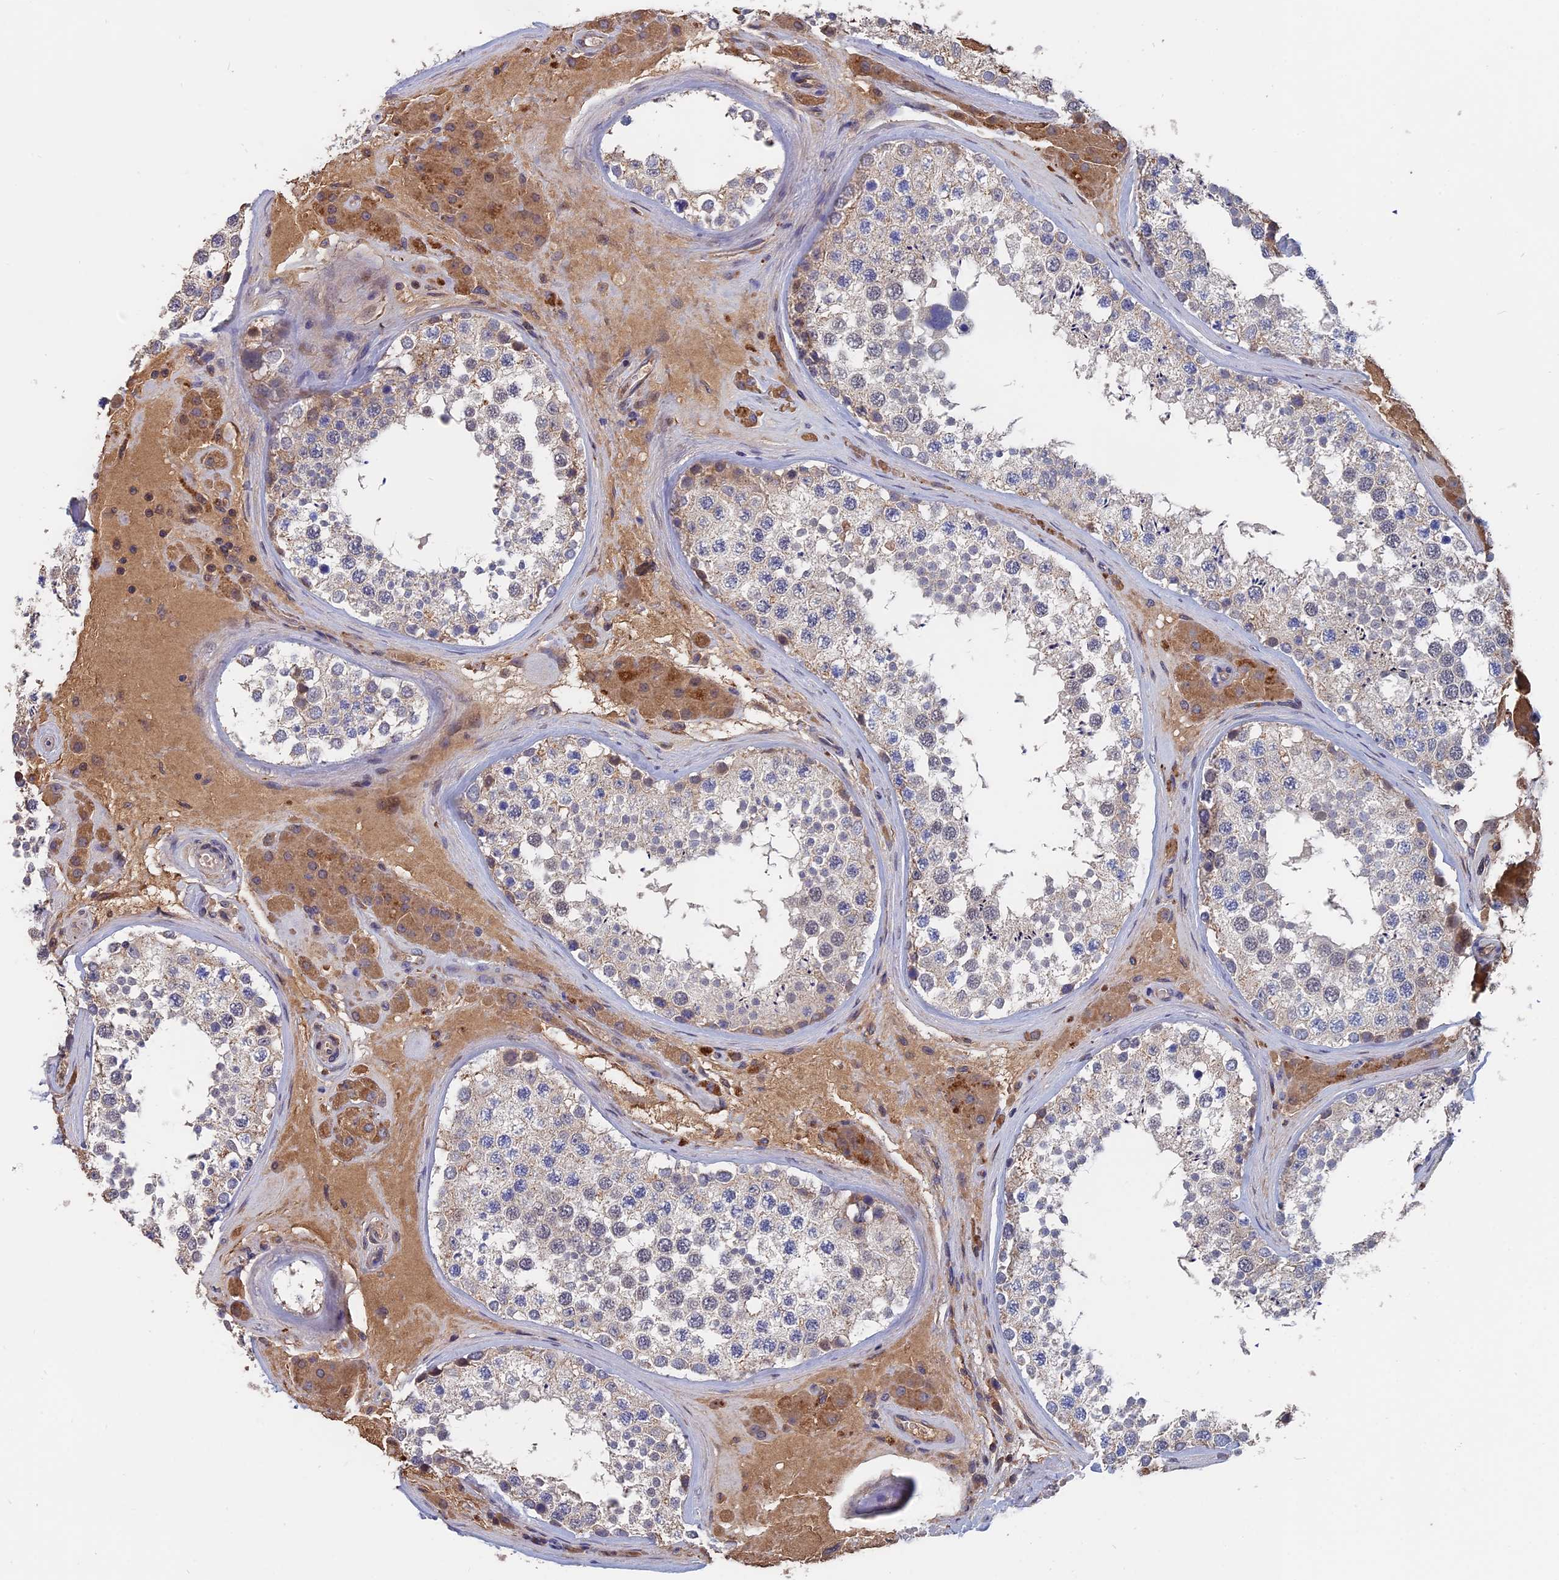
{"staining": {"intensity": "weak", "quantity": "25%-75%", "location": "cytoplasmic/membranous"}, "tissue": "testis", "cell_type": "Cells in seminiferous ducts", "image_type": "normal", "snomed": [{"axis": "morphology", "description": "Normal tissue, NOS"}, {"axis": "topography", "description": "Testis"}], "caption": "IHC of normal human testis exhibits low levels of weak cytoplasmic/membranous staining in about 25%-75% of cells in seminiferous ducts.", "gene": "SLC33A1", "patient": {"sex": "male", "age": 46}}